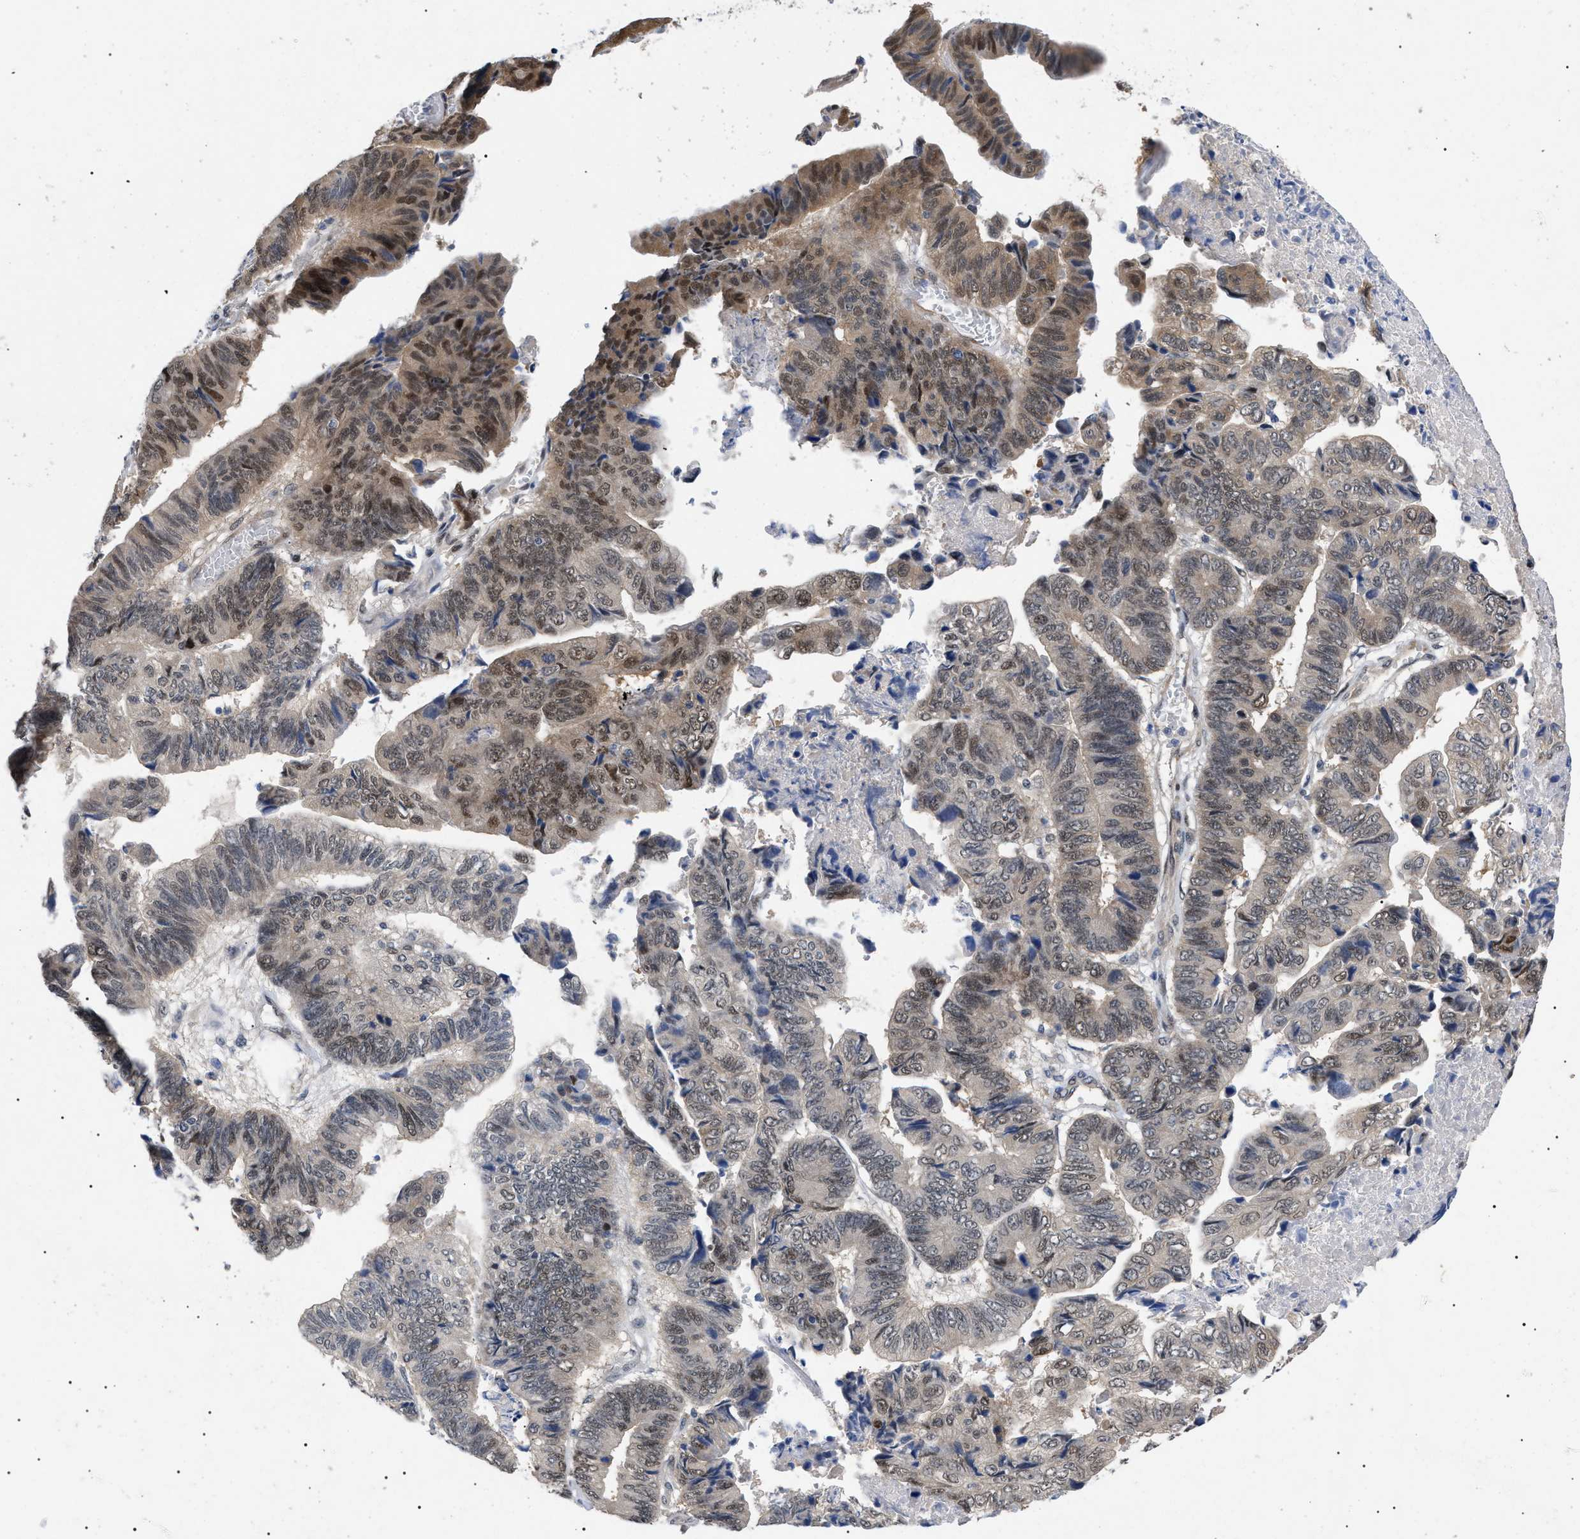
{"staining": {"intensity": "moderate", "quantity": ">75%", "location": "cytoplasmic/membranous,nuclear"}, "tissue": "stomach cancer", "cell_type": "Tumor cells", "image_type": "cancer", "snomed": [{"axis": "morphology", "description": "Adenocarcinoma, NOS"}, {"axis": "topography", "description": "Stomach, lower"}], "caption": "A histopathology image showing moderate cytoplasmic/membranous and nuclear positivity in about >75% of tumor cells in stomach cancer, as visualized by brown immunohistochemical staining.", "gene": "GARRE1", "patient": {"sex": "male", "age": 77}}